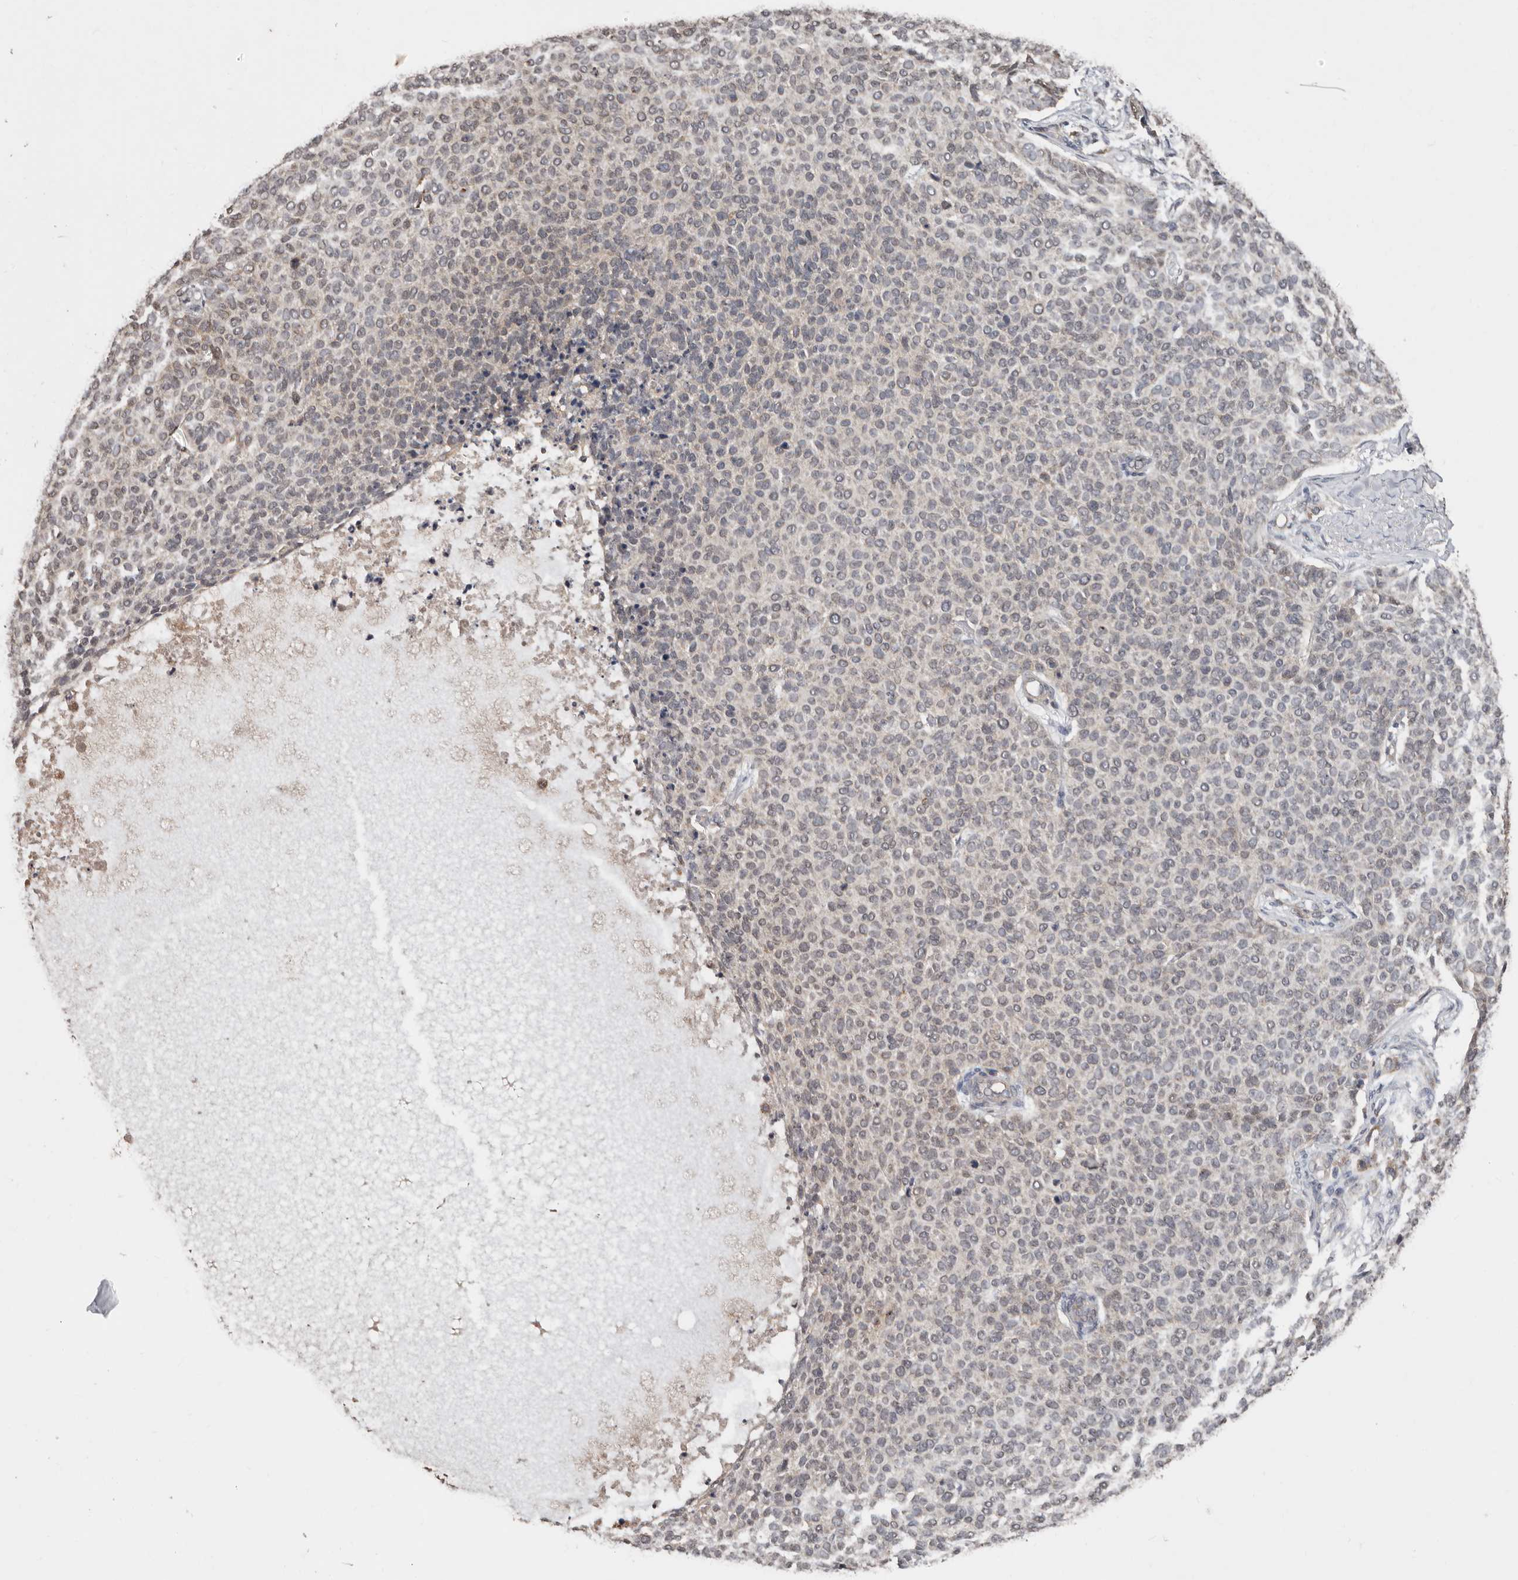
{"staining": {"intensity": "weak", "quantity": "<25%", "location": "cytoplasmic/membranous"}, "tissue": "skin cancer", "cell_type": "Tumor cells", "image_type": "cancer", "snomed": [{"axis": "morphology", "description": "Normal tissue, NOS"}, {"axis": "morphology", "description": "Basal cell carcinoma"}, {"axis": "topography", "description": "Skin"}], "caption": "An immunohistochemistry micrograph of skin basal cell carcinoma is shown. There is no staining in tumor cells of skin basal cell carcinoma.", "gene": "RSPO2", "patient": {"sex": "male", "age": 50}}